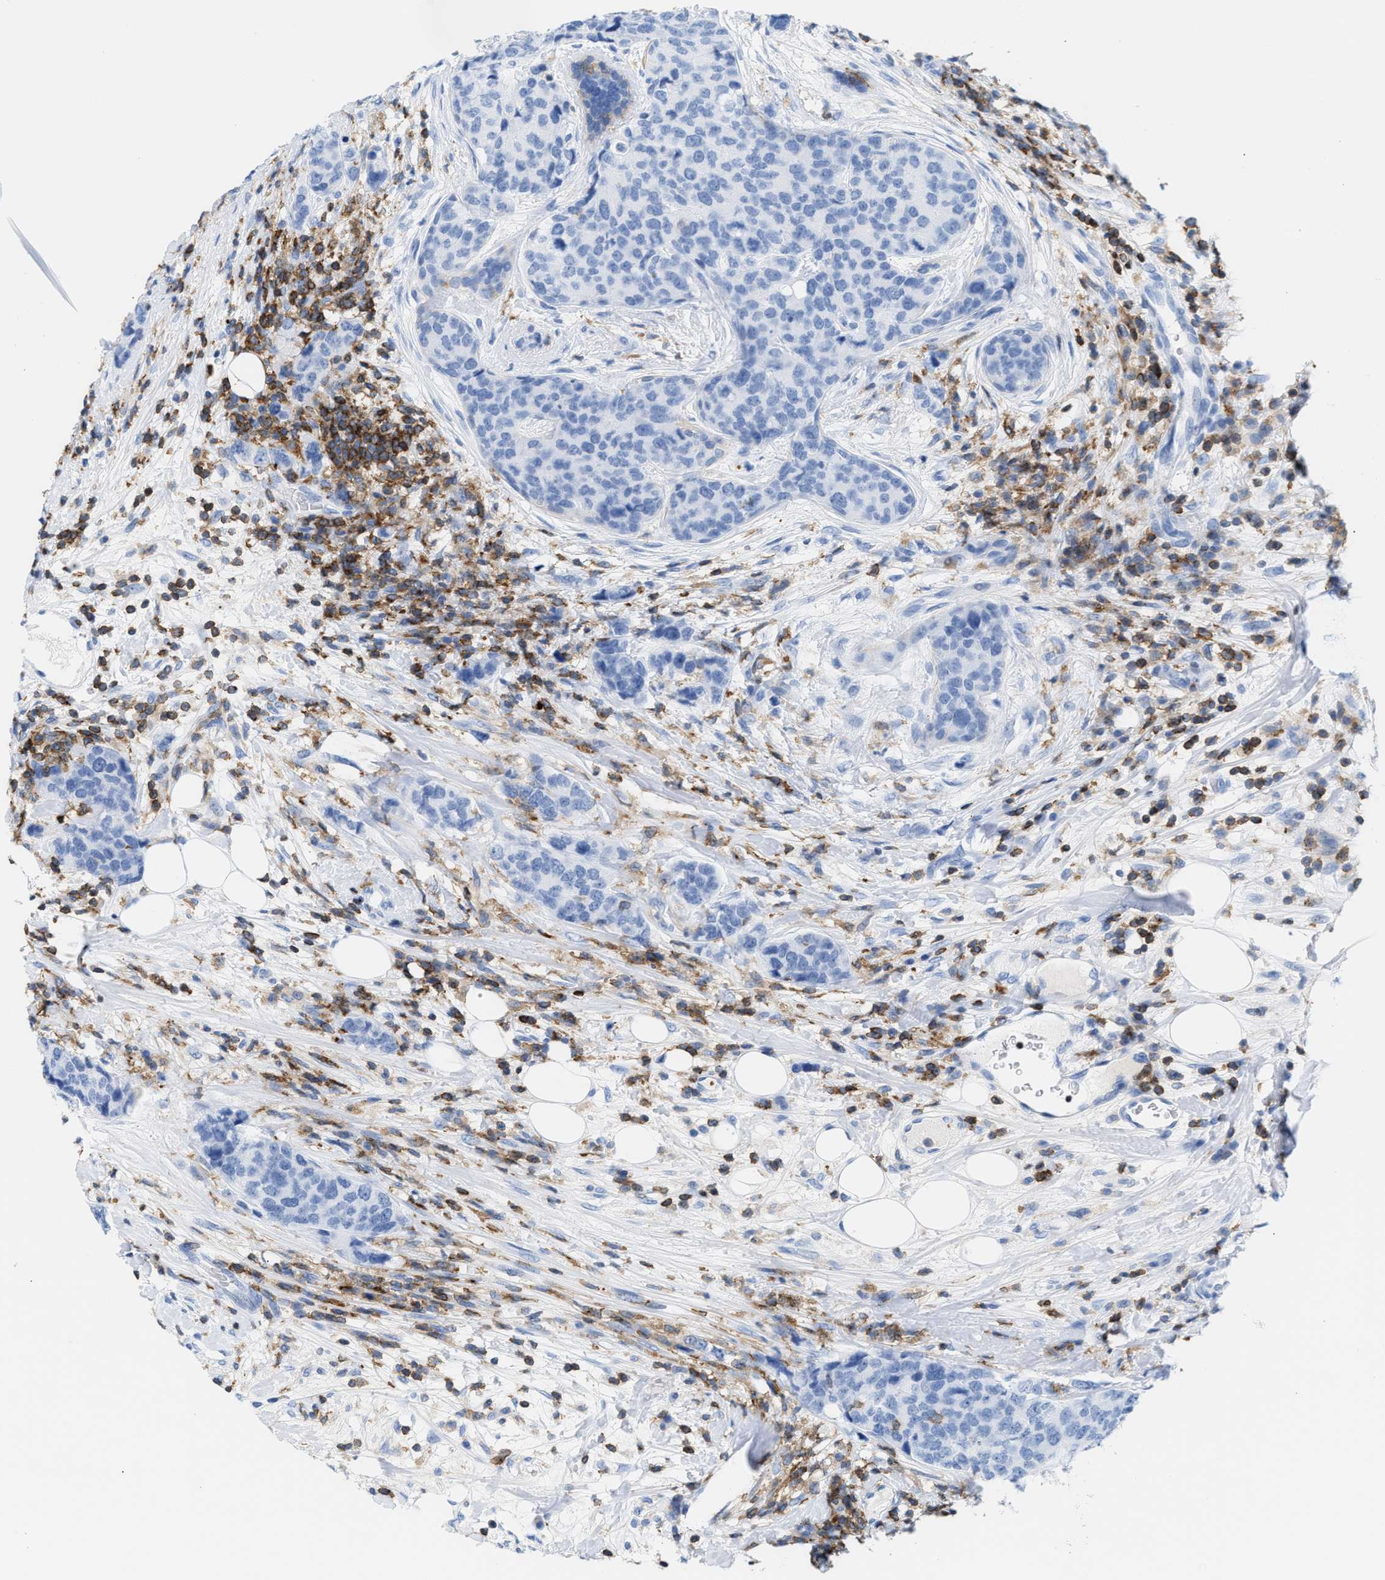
{"staining": {"intensity": "negative", "quantity": "none", "location": "none"}, "tissue": "breast cancer", "cell_type": "Tumor cells", "image_type": "cancer", "snomed": [{"axis": "morphology", "description": "Lobular carcinoma"}, {"axis": "topography", "description": "Breast"}], "caption": "Micrograph shows no protein expression in tumor cells of breast cancer tissue.", "gene": "LCP1", "patient": {"sex": "female", "age": 59}}